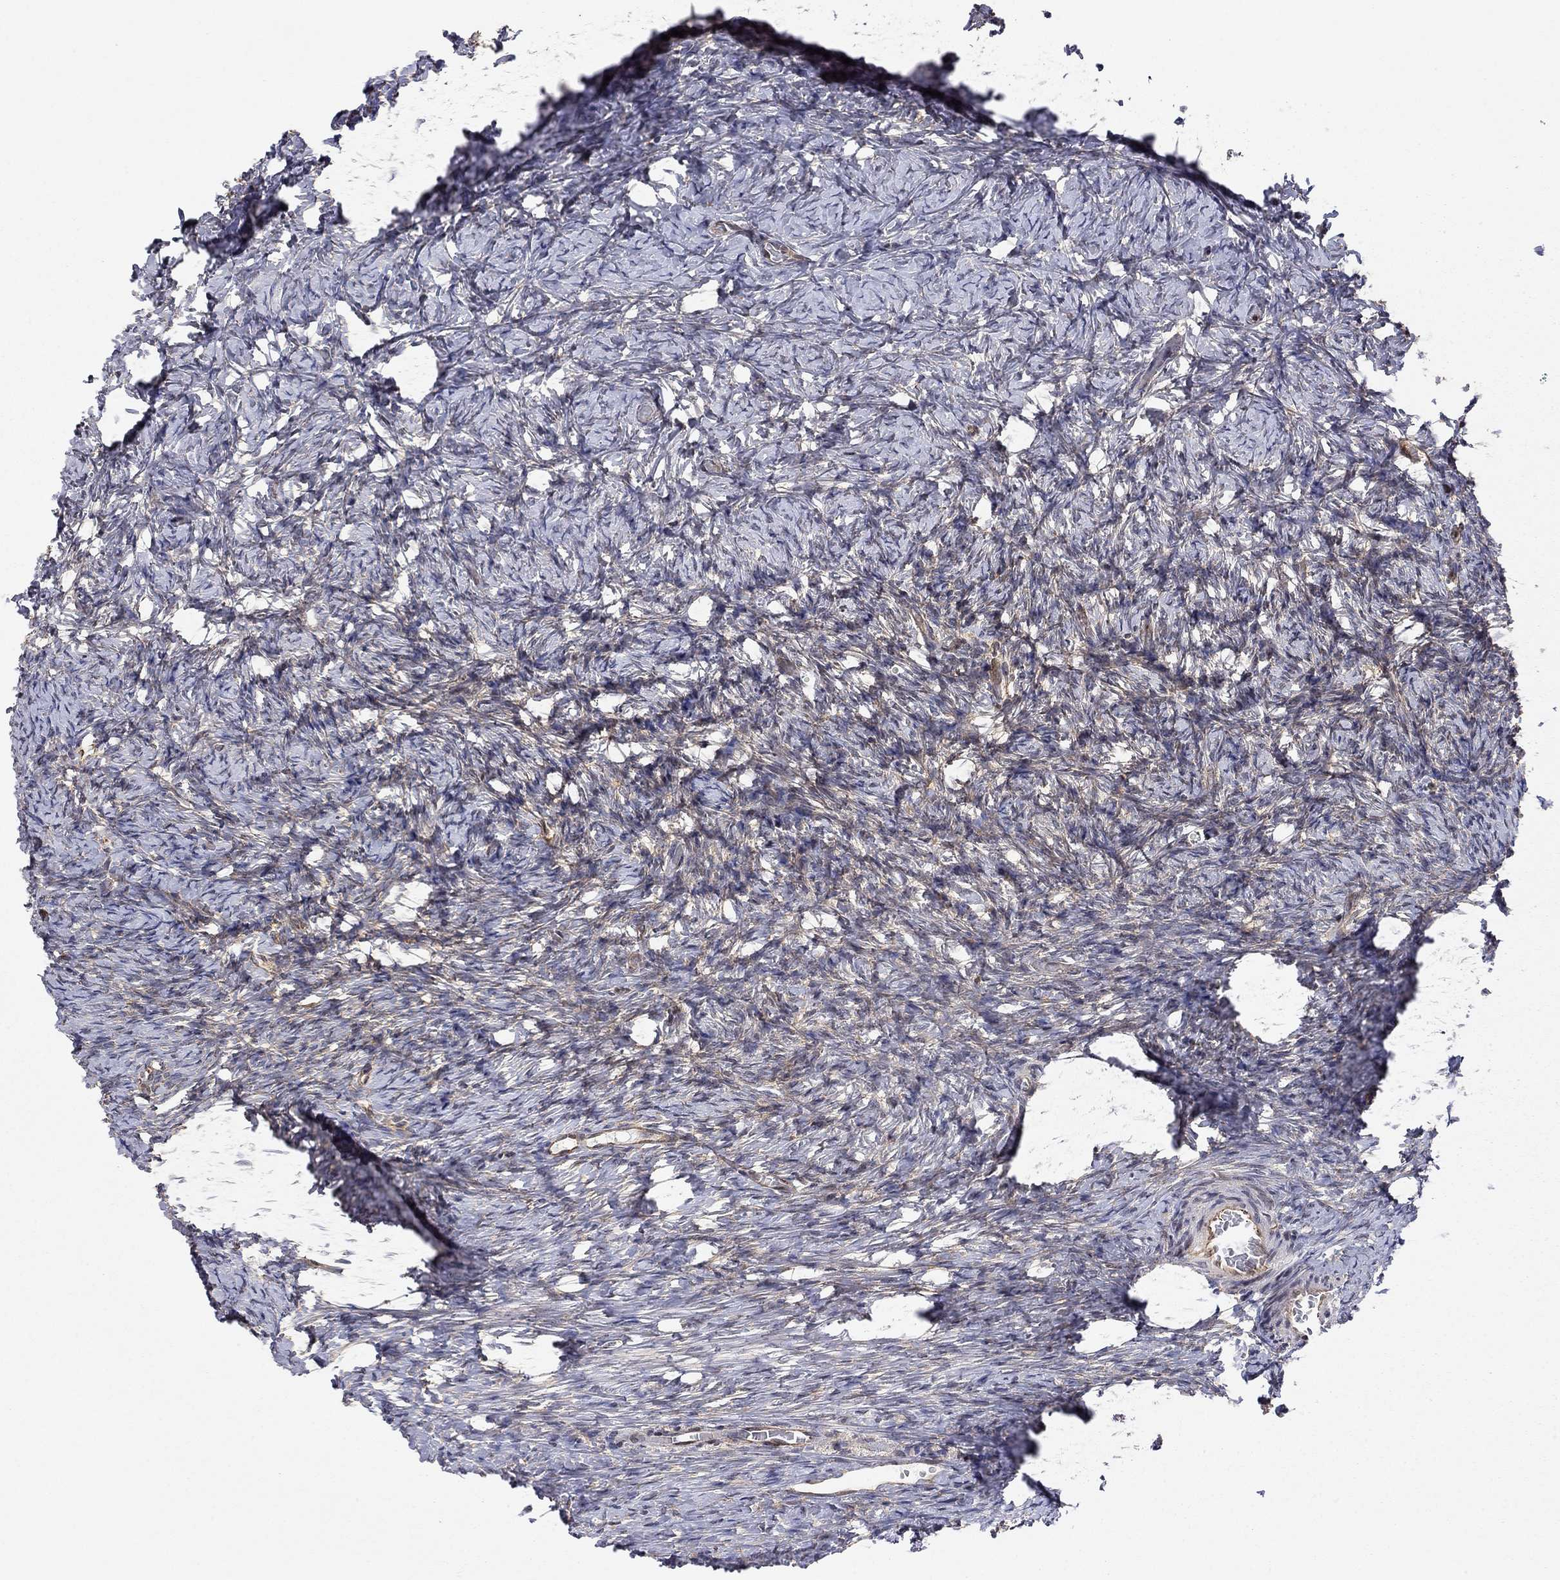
{"staining": {"intensity": "negative", "quantity": "none", "location": "none"}, "tissue": "ovary", "cell_type": "Ovarian stroma cells", "image_type": "normal", "snomed": [{"axis": "morphology", "description": "Normal tissue, NOS"}, {"axis": "topography", "description": "Ovary"}], "caption": "DAB (3,3'-diaminobenzidine) immunohistochemical staining of benign human ovary exhibits no significant expression in ovarian stroma cells. (DAB immunohistochemistry (IHC) visualized using brightfield microscopy, high magnification).", "gene": "TDP1", "patient": {"sex": "female", "age": 39}}